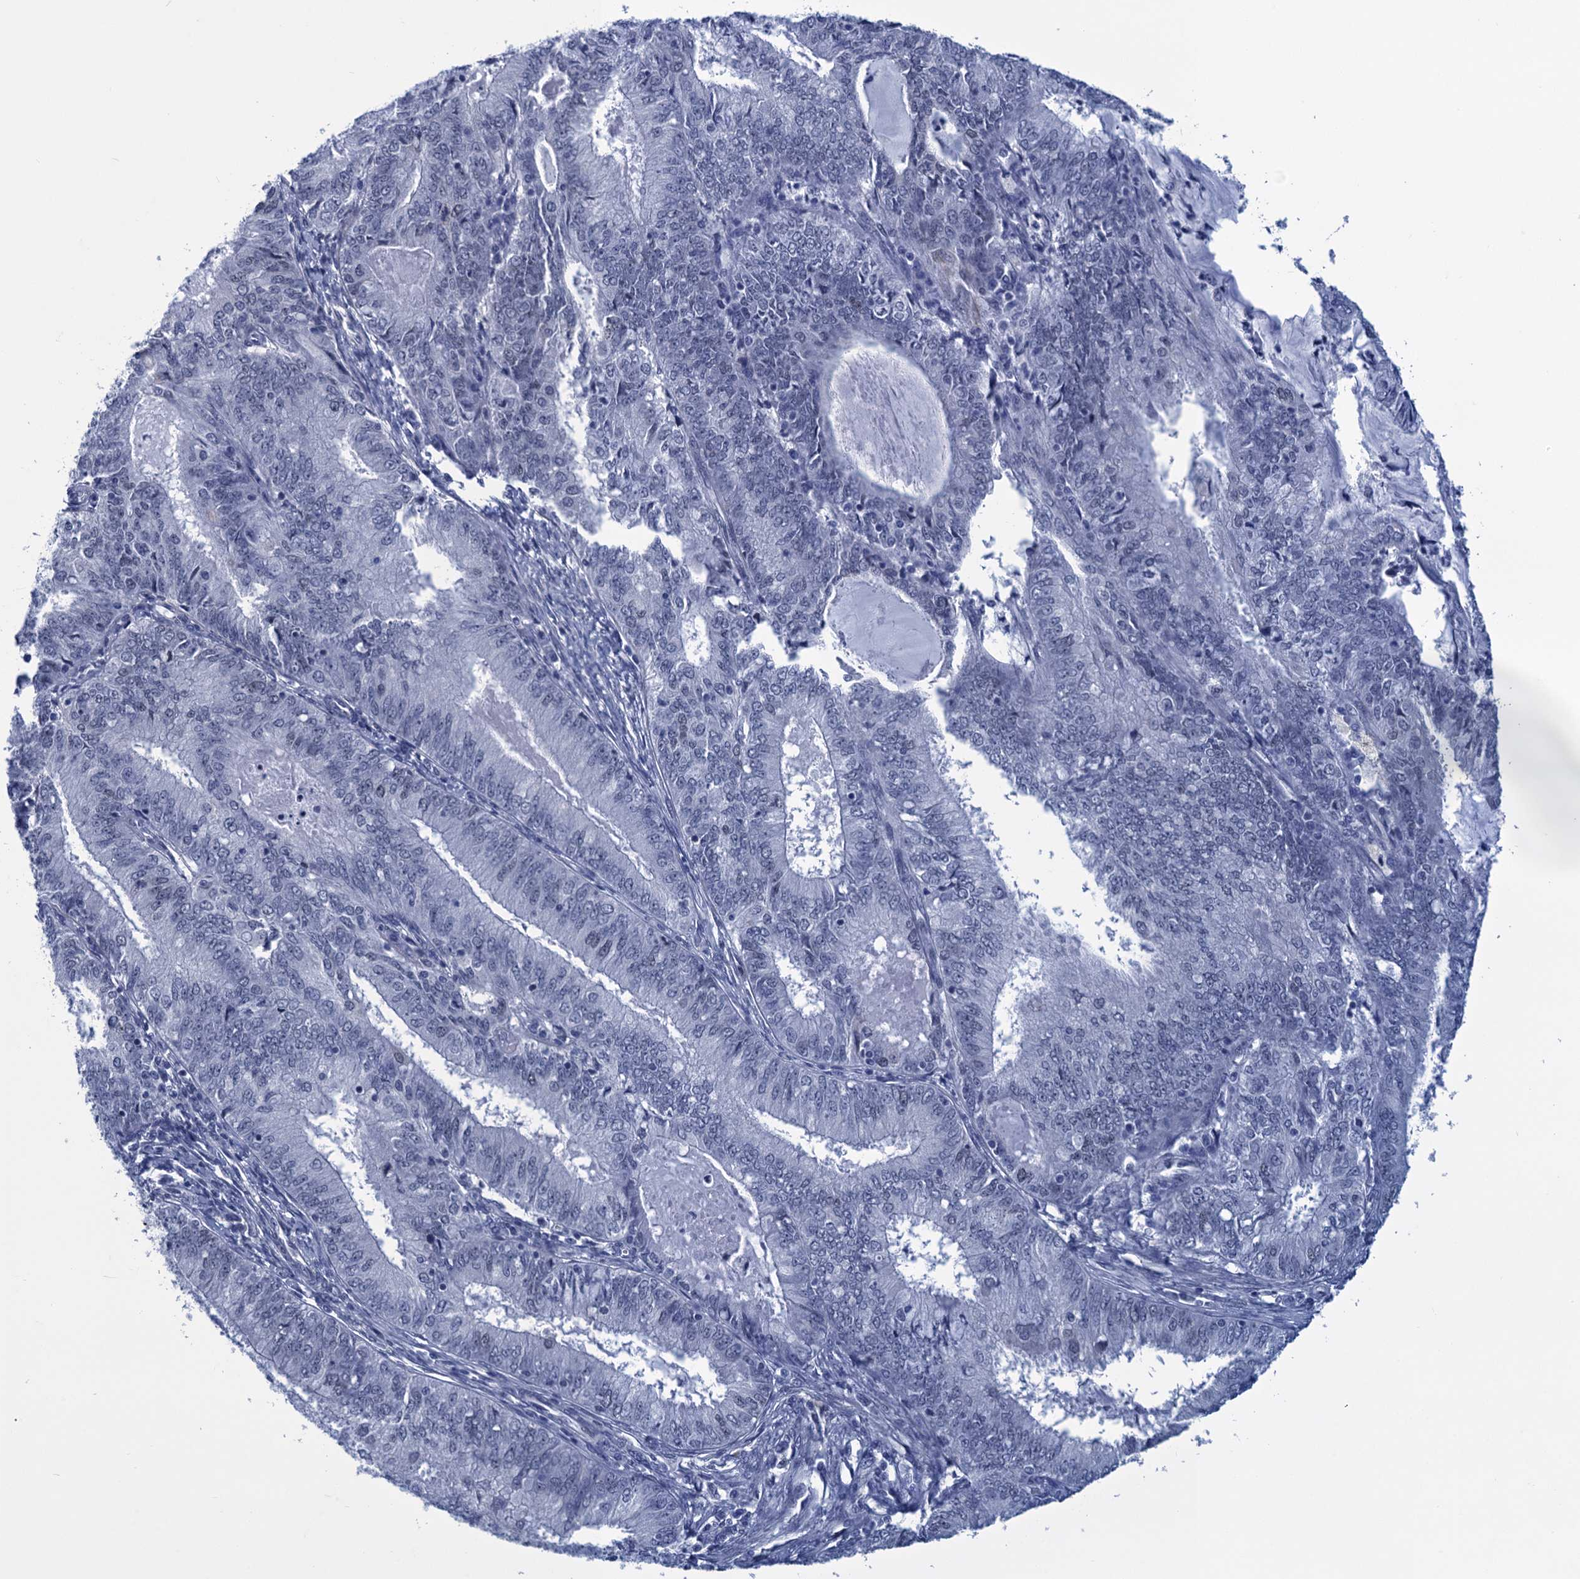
{"staining": {"intensity": "negative", "quantity": "none", "location": "none"}, "tissue": "endometrial cancer", "cell_type": "Tumor cells", "image_type": "cancer", "snomed": [{"axis": "morphology", "description": "Adenocarcinoma, NOS"}, {"axis": "topography", "description": "Endometrium"}], "caption": "Tumor cells show no significant protein staining in endometrial cancer. (DAB (3,3'-diaminobenzidine) immunohistochemistry visualized using brightfield microscopy, high magnification).", "gene": "GINS3", "patient": {"sex": "female", "age": 57}}